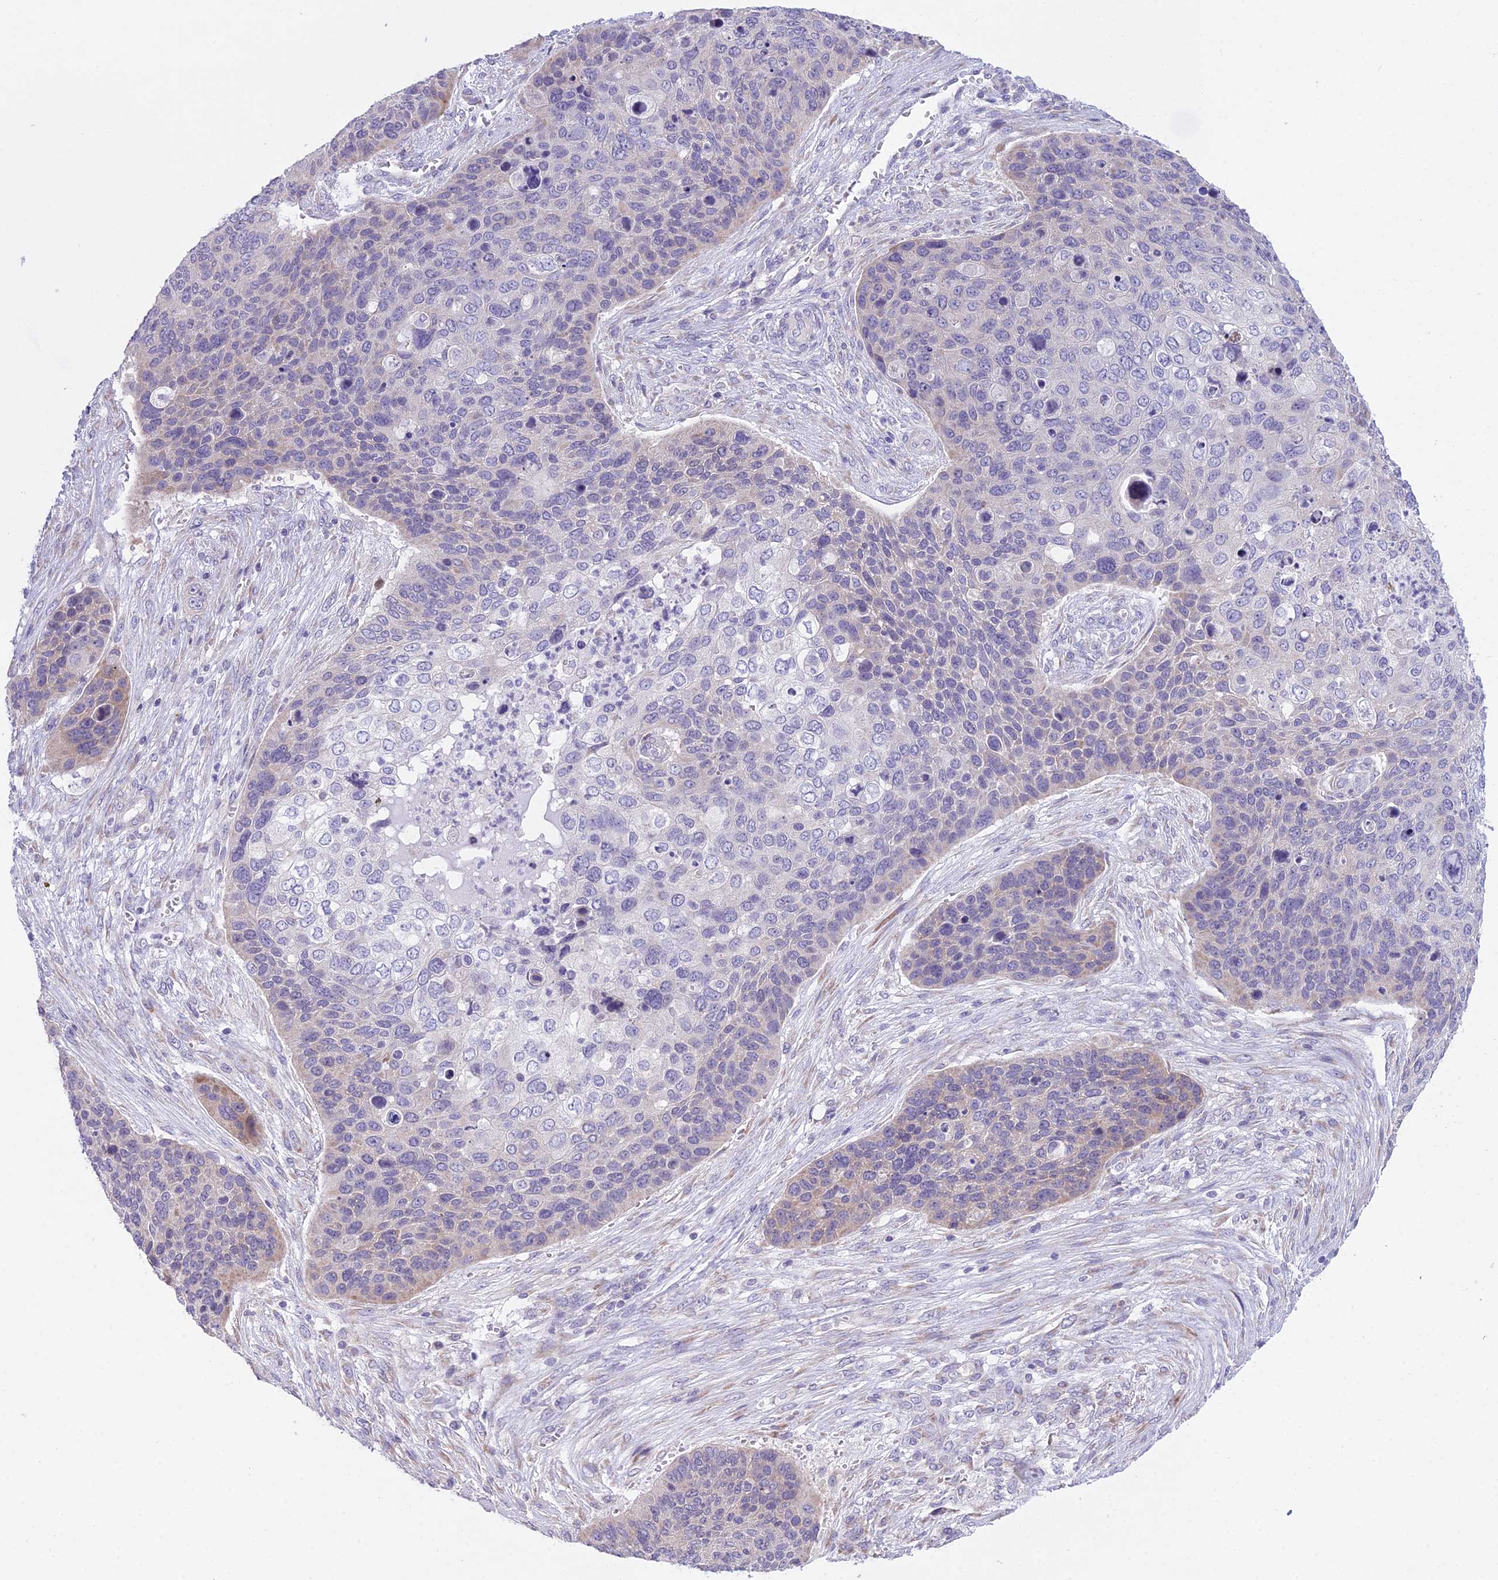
{"staining": {"intensity": "weak", "quantity": "<25%", "location": "cytoplasmic/membranous"}, "tissue": "skin cancer", "cell_type": "Tumor cells", "image_type": "cancer", "snomed": [{"axis": "morphology", "description": "Basal cell carcinoma"}, {"axis": "topography", "description": "Skin"}], "caption": "Immunohistochemical staining of basal cell carcinoma (skin) displays no significant positivity in tumor cells.", "gene": "RPS26", "patient": {"sex": "female", "age": 74}}